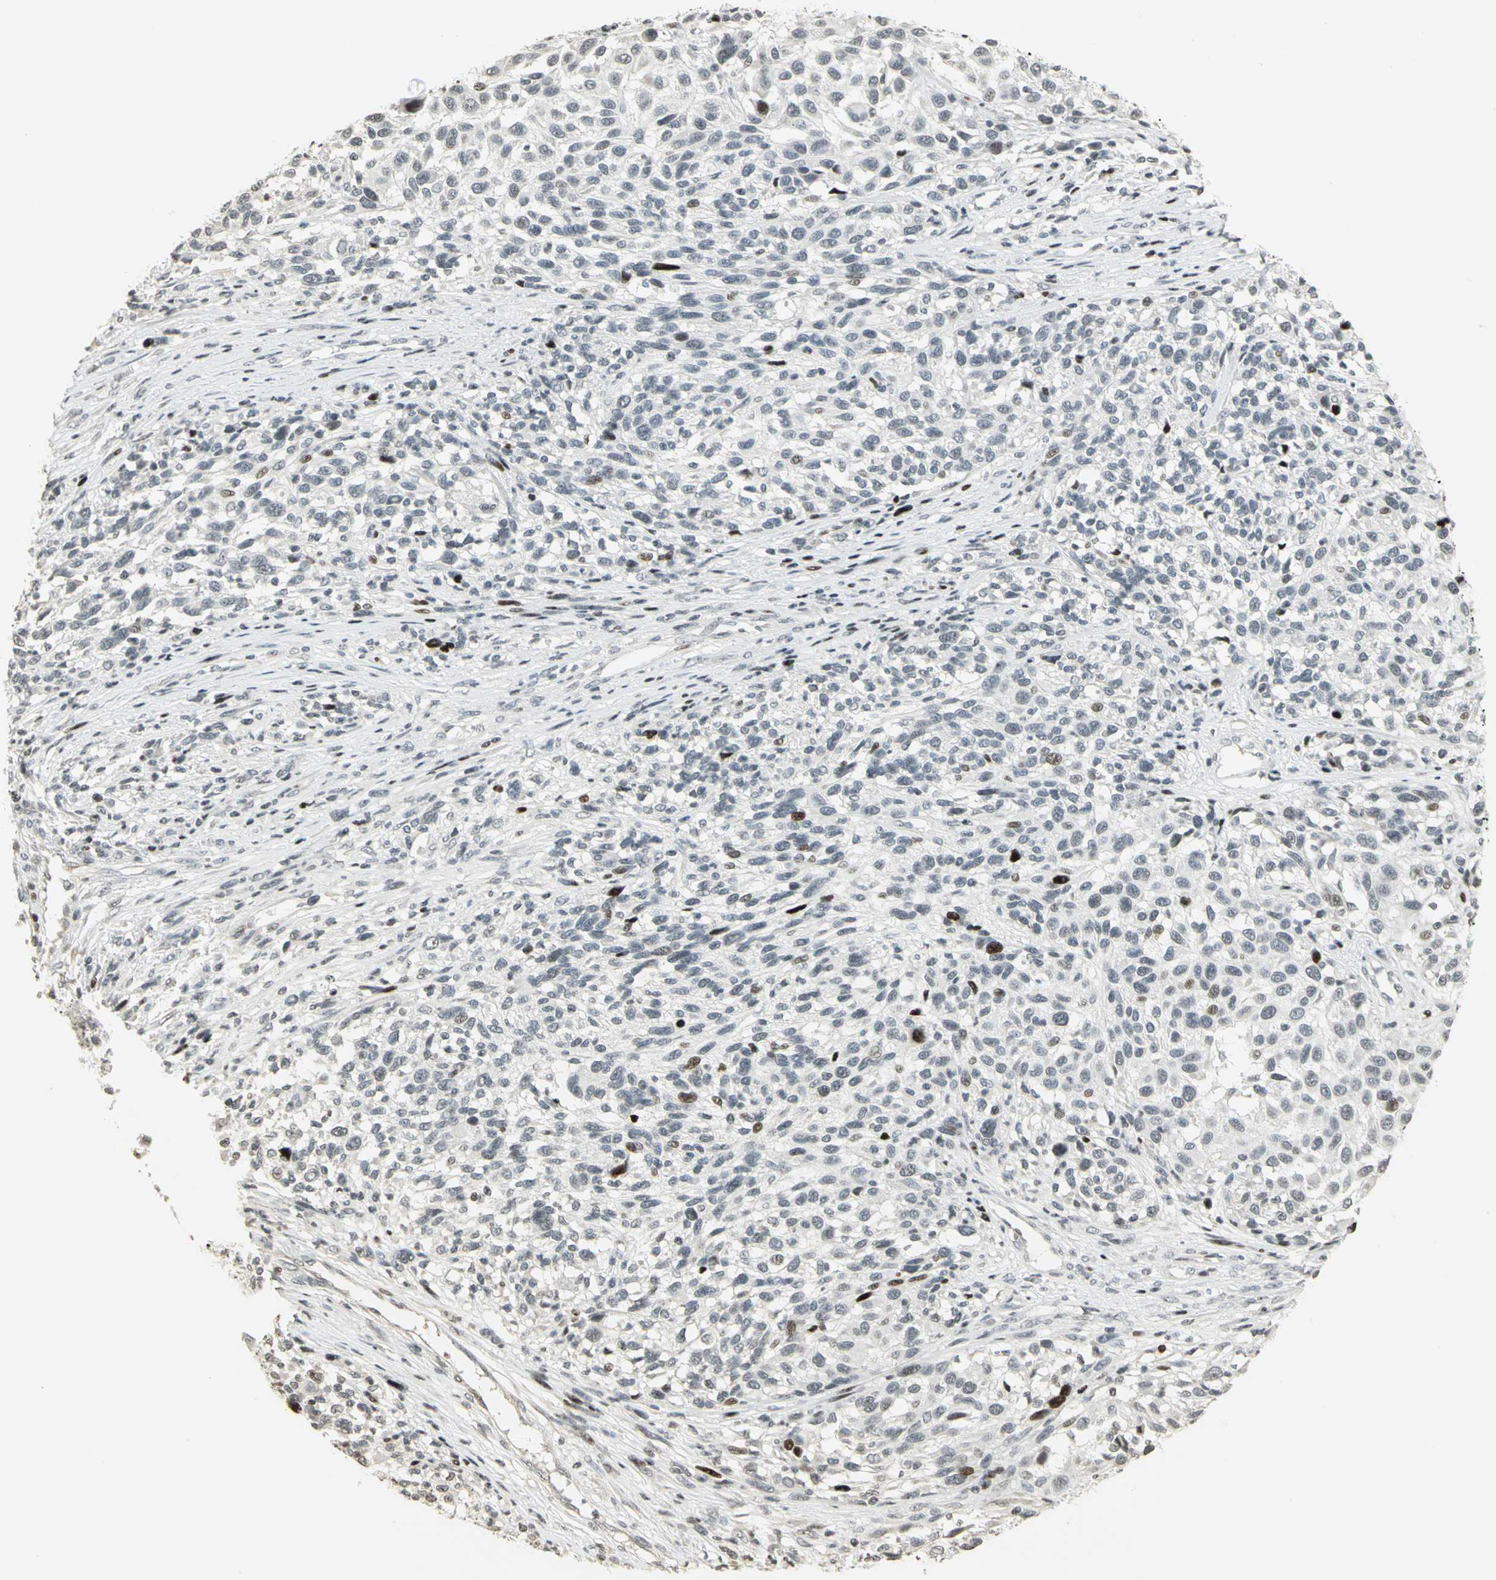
{"staining": {"intensity": "moderate", "quantity": "<25%", "location": "nuclear"}, "tissue": "melanoma", "cell_type": "Tumor cells", "image_type": "cancer", "snomed": [{"axis": "morphology", "description": "Malignant melanoma, Metastatic site"}, {"axis": "topography", "description": "Lymph node"}], "caption": "Immunohistochemical staining of malignant melanoma (metastatic site) displays low levels of moderate nuclear protein expression in about <25% of tumor cells.", "gene": "KDM1A", "patient": {"sex": "male", "age": 61}}